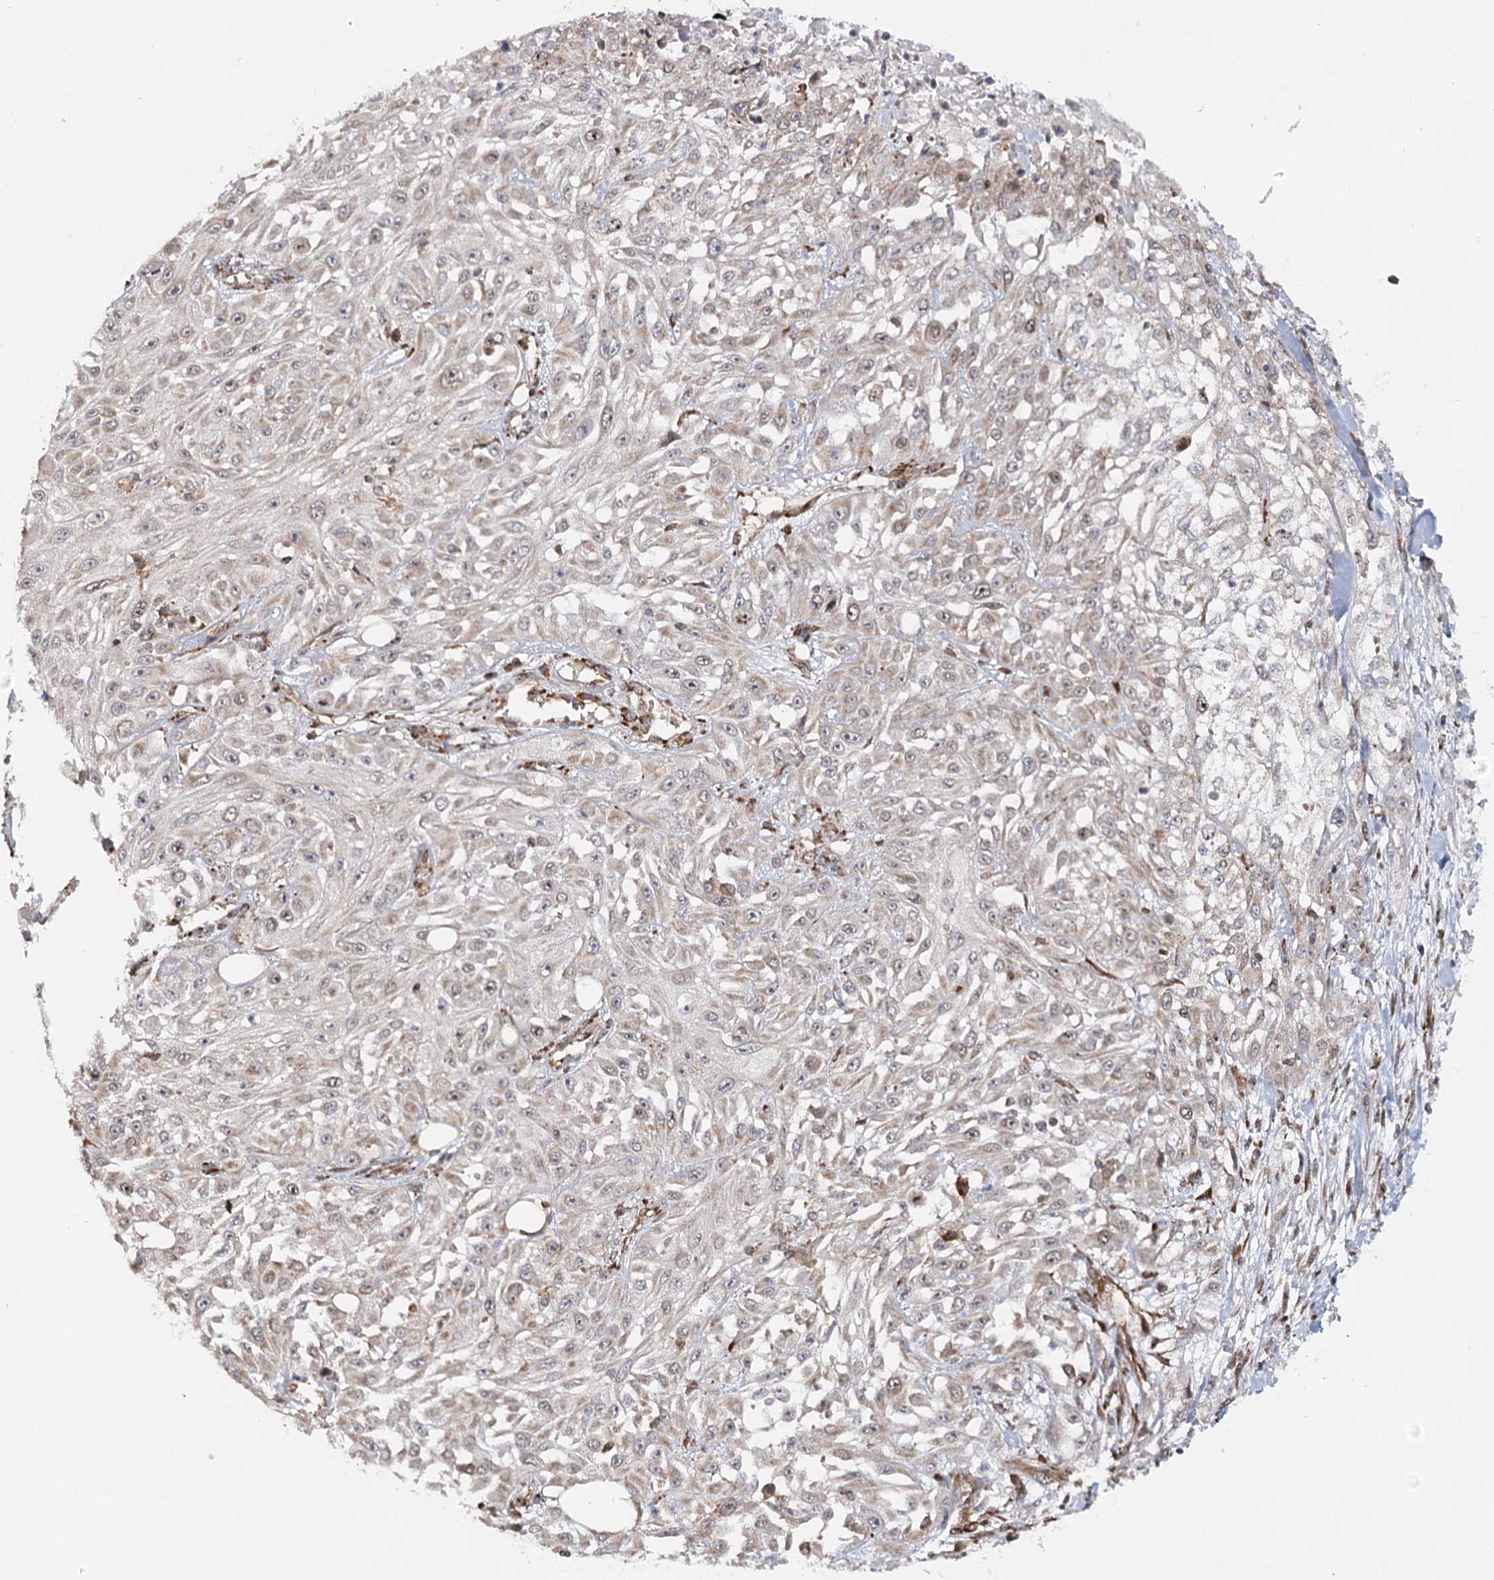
{"staining": {"intensity": "weak", "quantity": "25%-75%", "location": "cytoplasmic/membranous"}, "tissue": "skin cancer", "cell_type": "Tumor cells", "image_type": "cancer", "snomed": [{"axis": "morphology", "description": "Squamous cell carcinoma, NOS"}, {"axis": "morphology", "description": "Squamous cell carcinoma, metastatic, NOS"}, {"axis": "topography", "description": "Skin"}, {"axis": "topography", "description": "Lymph node"}], "caption": "The image demonstrates immunohistochemical staining of skin cancer (squamous cell carcinoma). There is weak cytoplasmic/membranous positivity is seen in approximately 25%-75% of tumor cells.", "gene": "MKNK1", "patient": {"sex": "male", "age": 75}}